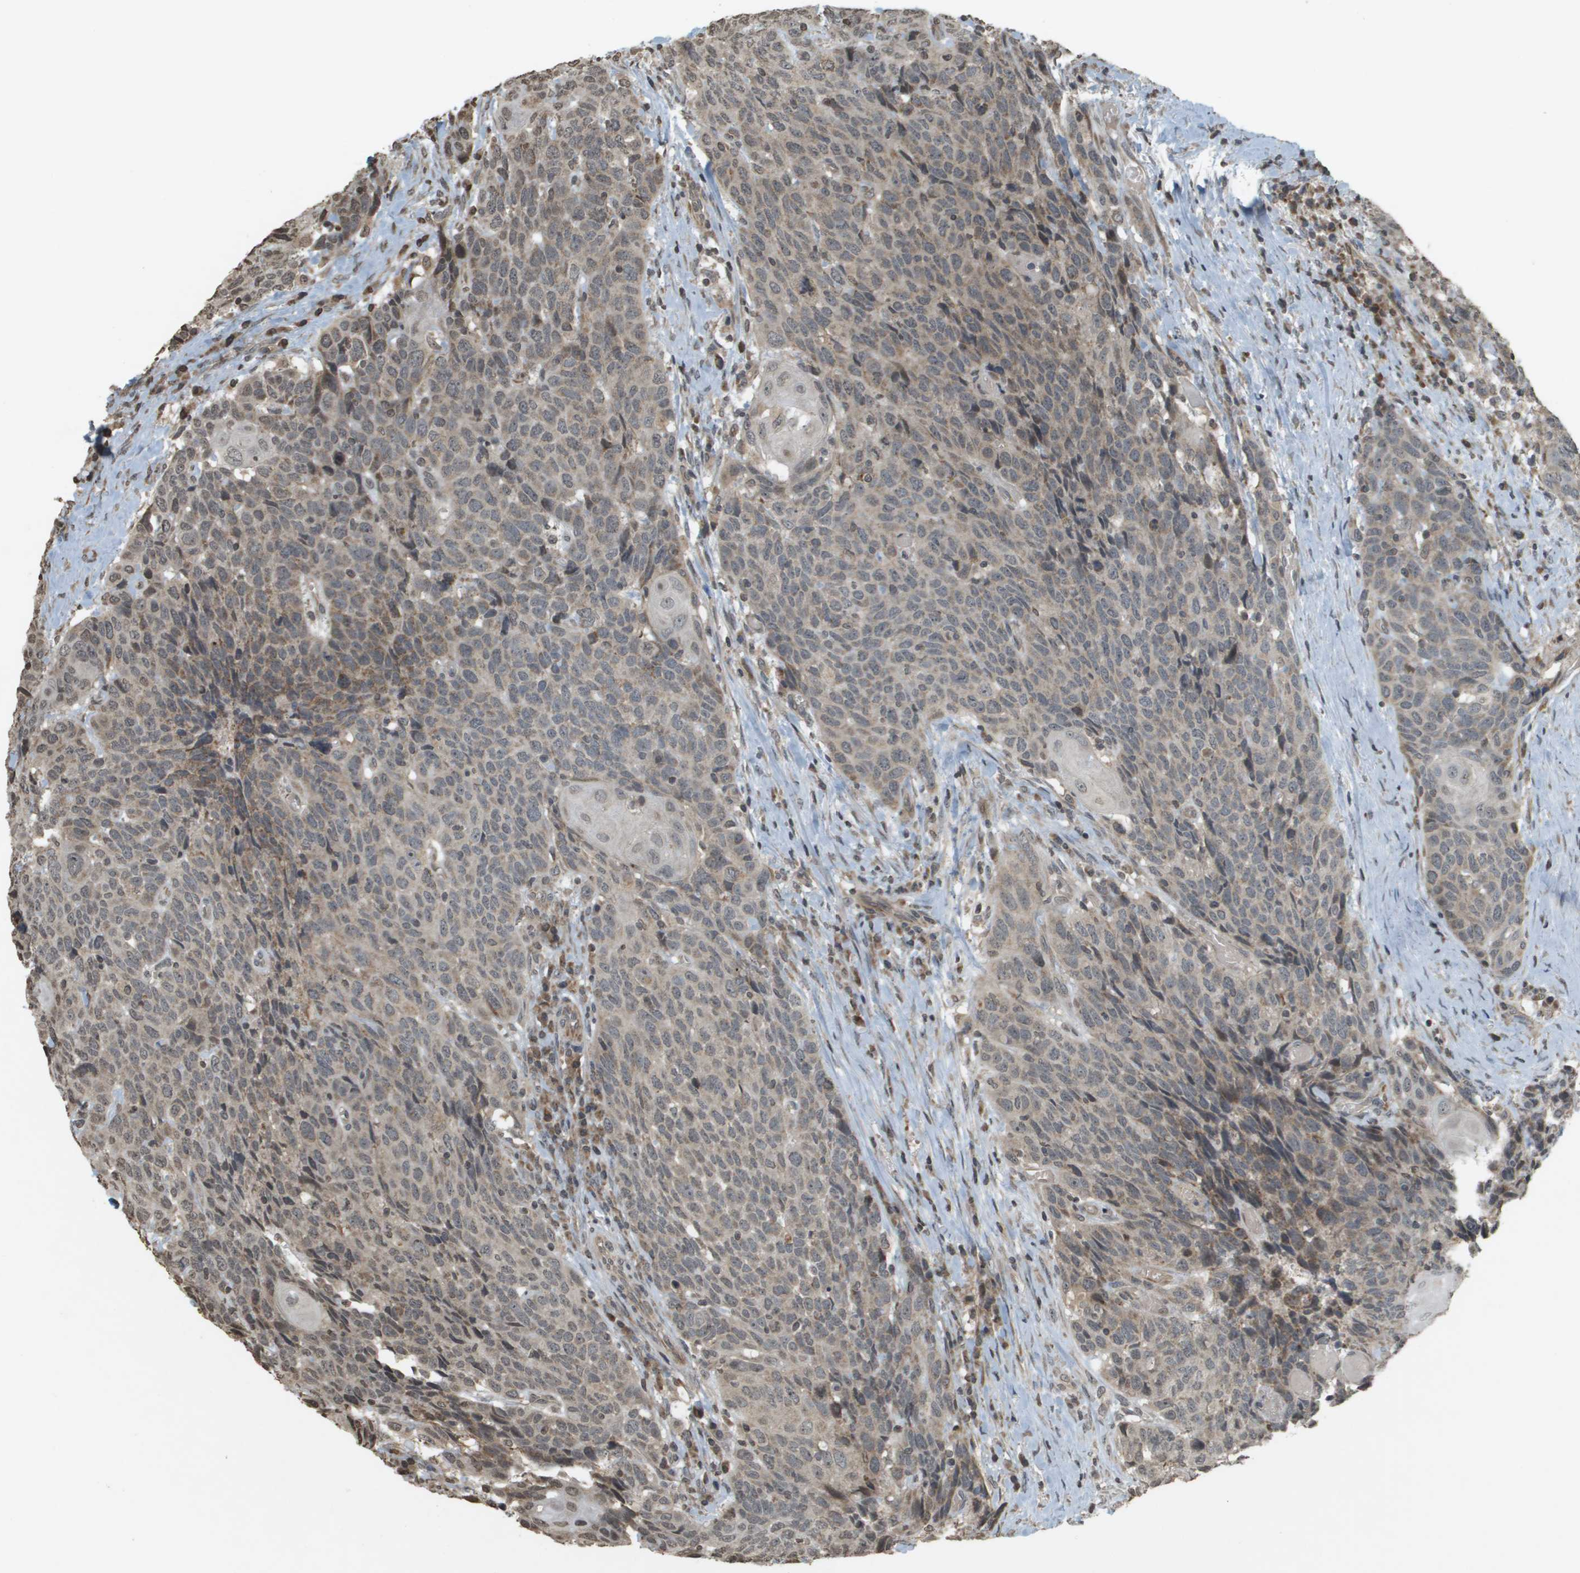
{"staining": {"intensity": "moderate", "quantity": ">75%", "location": "cytoplasmic/membranous"}, "tissue": "head and neck cancer", "cell_type": "Tumor cells", "image_type": "cancer", "snomed": [{"axis": "morphology", "description": "Squamous cell carcinoma, NOS"}, {"axis": "topography", "description": "Head-Neck"}], "caption": "Immunohistochemical staining of head and neck squamous cell carcinoma demonstrates moderate cytoplasmic/membranous protein expression in about >75% of tumor cells. (IHC, brightfield microscopy, high magnification).", "gene": "RAB21", "patient": {"sex": "male", "age": 66}}